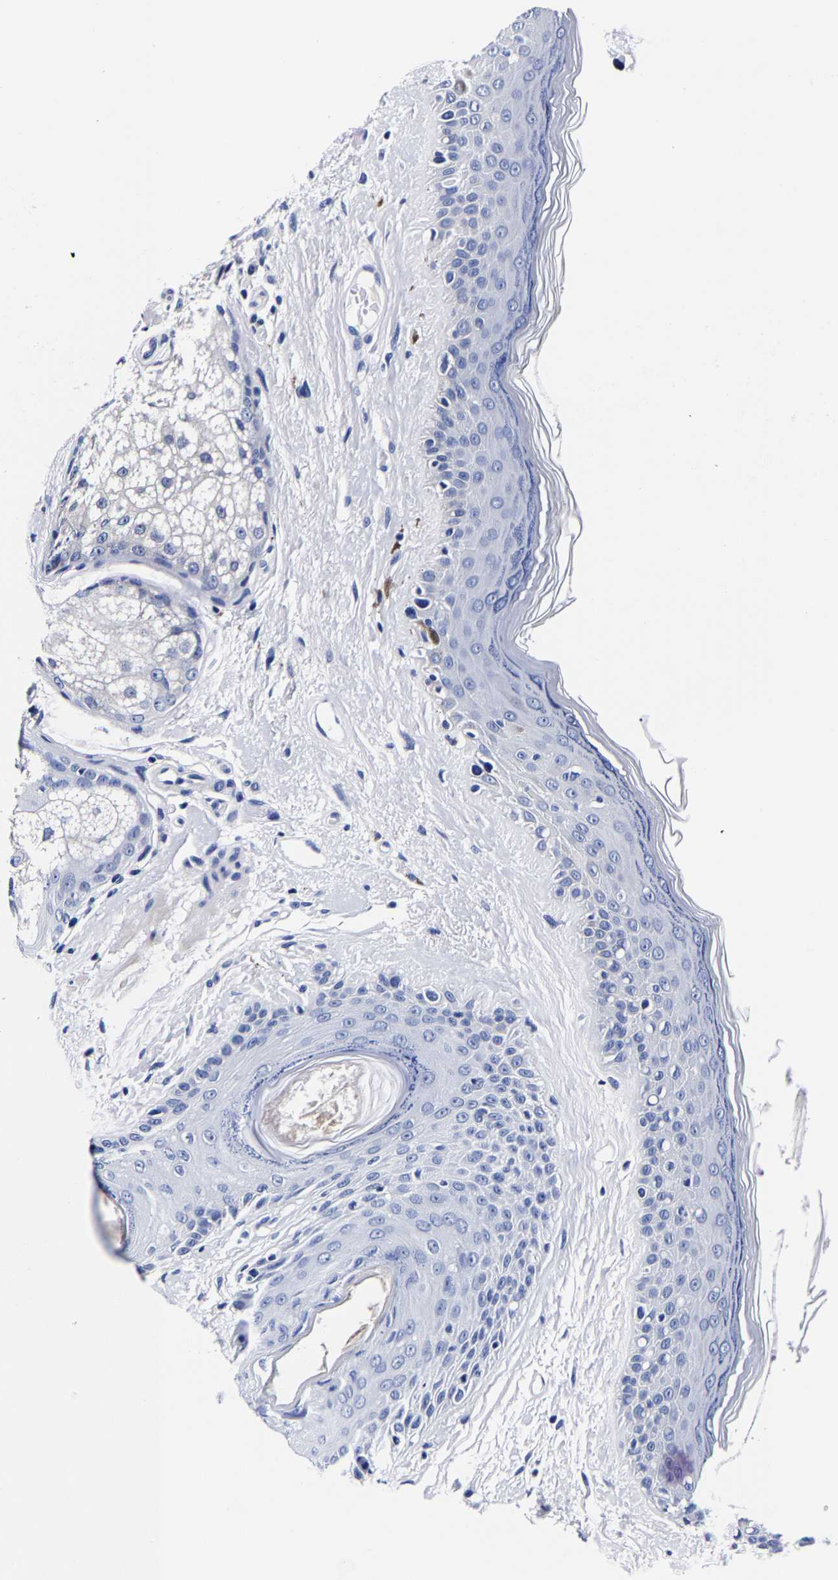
{"staining": {"intensity": "negative", "quantity": "none", "location": "none"}, "tissue": "oral mucosa", "cell_type": "Squamous epithelial cells", "image_type": "normal", "snomed": [{"axis": "morphology", "description": "Normal tissue, NOS"}, {"axis": "topography", "description": "Skin"}, {"axis": "topography", "description": "Oral tissue"}], "caption": "Human oral mucosa stained for a protein using immunohistochemistry reveals no expression in squamous epithelial cells.", "gene": "CPA2", "patient": {"sex": "male", "age": 84}}